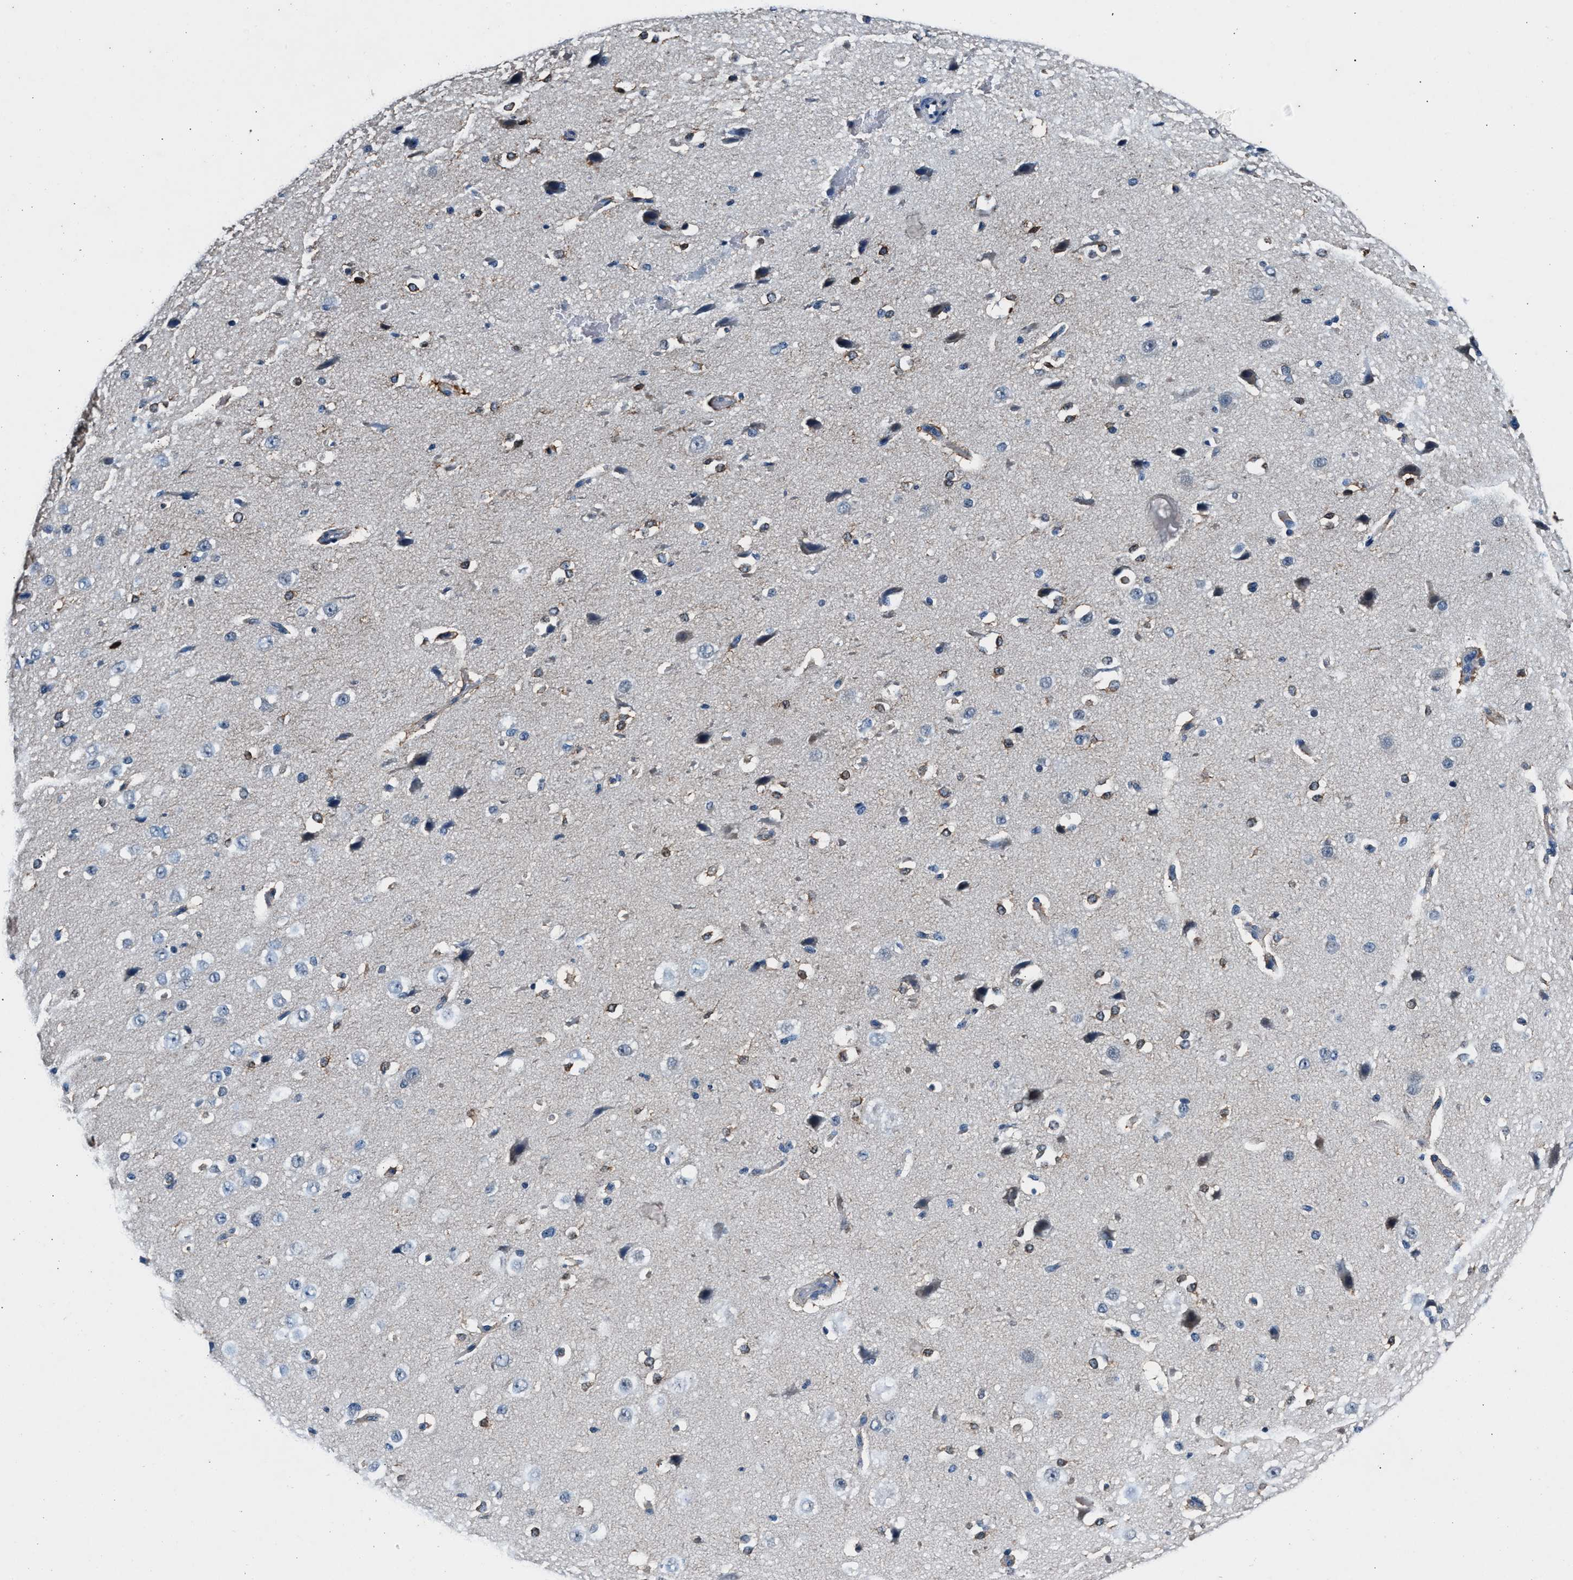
{"staining": {"intensity": "negative", "quantity": "none", "location": "none"}, "tissue": "cerebral cortex", "cell_type": "Endothelial cells", "image_type": "normal", "snomed": [{"axis": "morphology", "description": "Normal tissue, NOS"}, {"axis": "morphology", "description": "Developmental malformation"}, {"axis": "topography", "description": "Cerebral cortex"}], "caption": "Endothelial cells are negative for protein expression in benign human cerebral cortex. (DAB IHC, high magnification).", "gene": "DENND6B", "patient": {"sex": "female", "age": 30}}